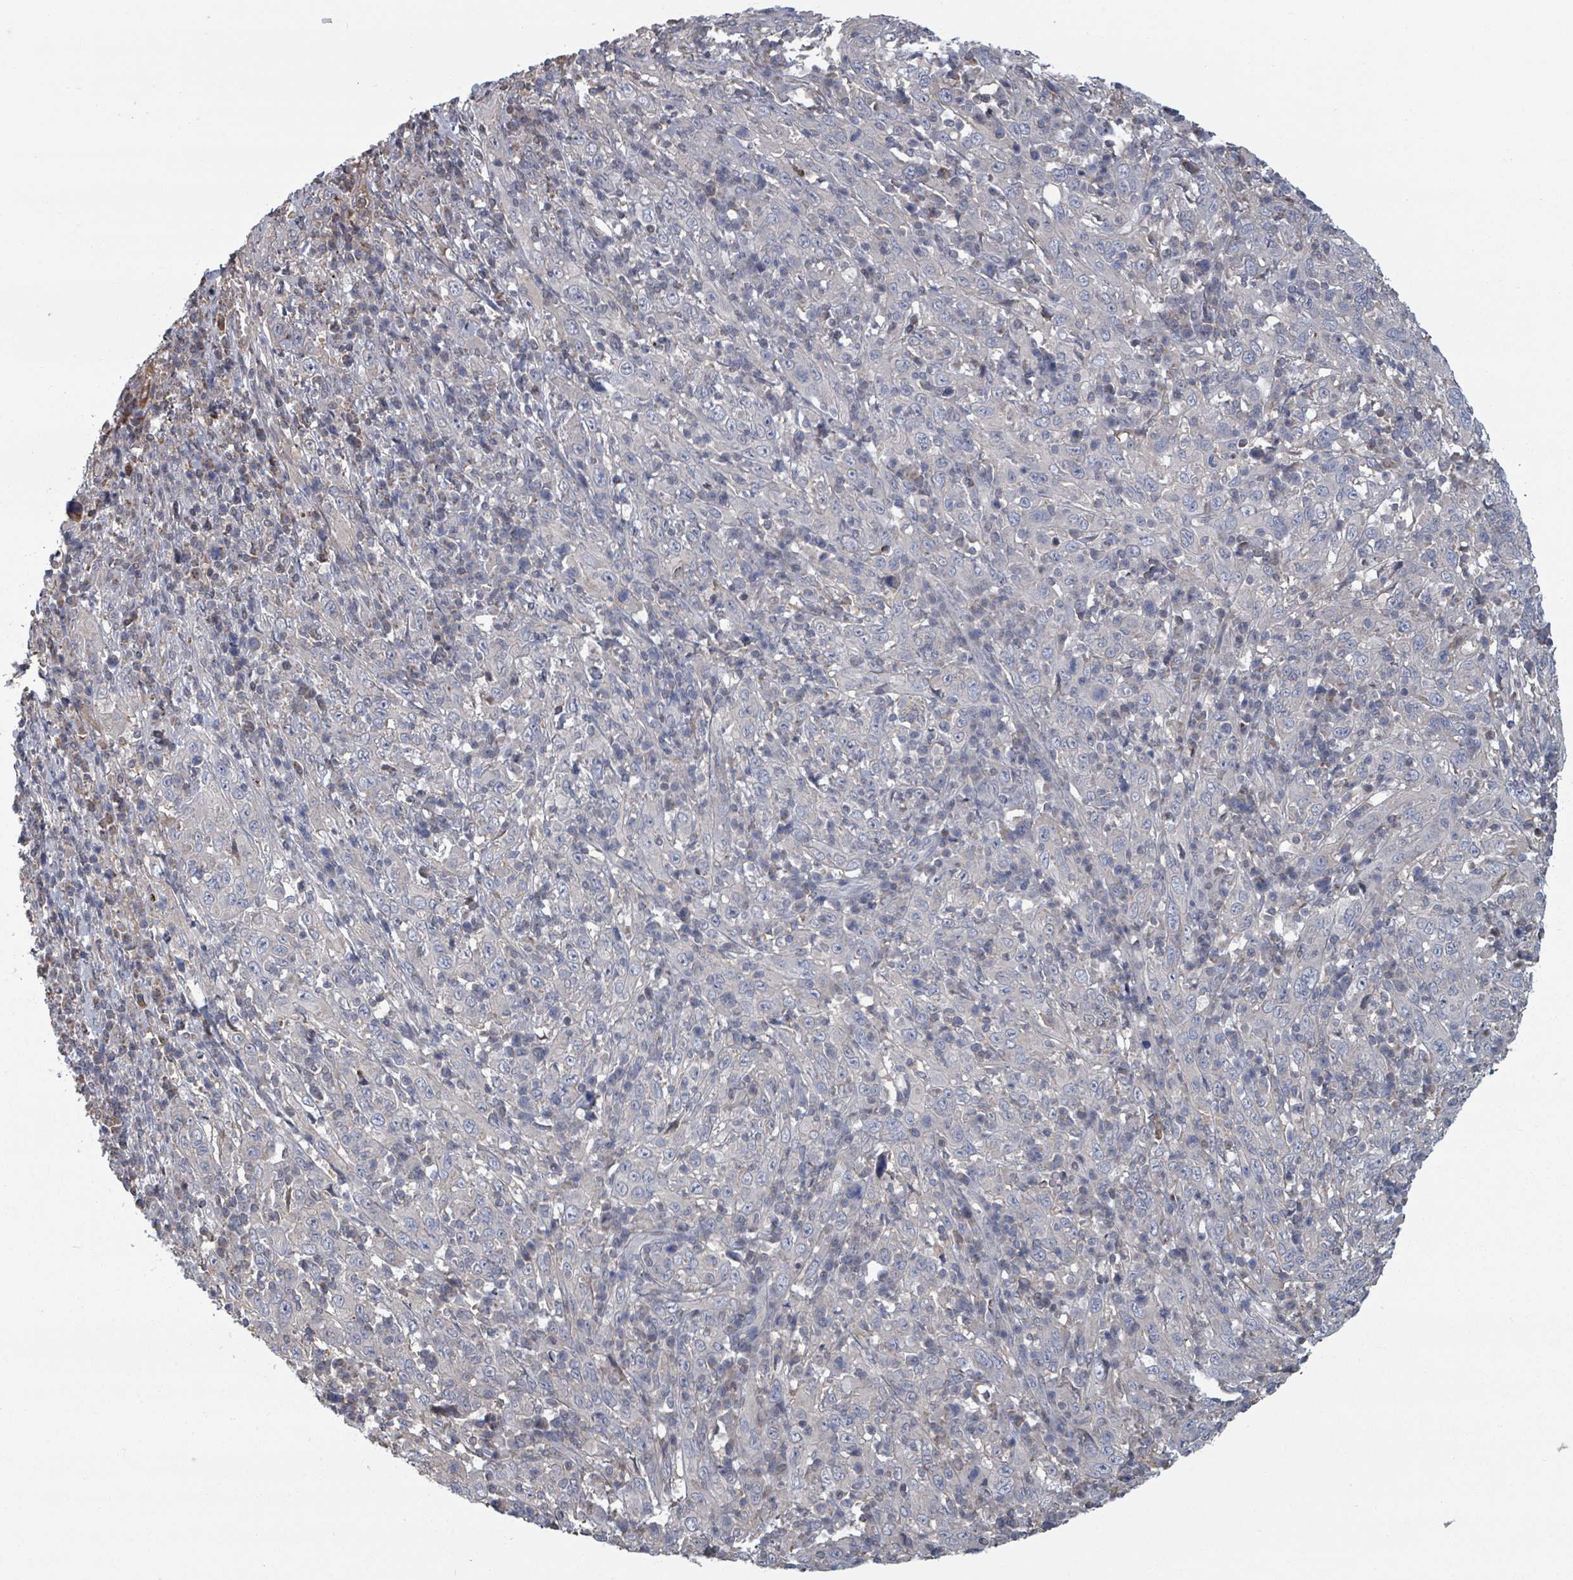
{"staining": {"intensity": "negative", "quantity": "none", "location": "none"}, "tissue": "cervical cancer", "cell_type": "Tumor cells", "image_type": "cancer", "snomed": [{"axis": "morphology", "description": "Squamous cell carcinoma, NOS"}, {"axis": "topography", "description": "Cervix"}], "caption": "DAB immunohistochemical staining of human cervical cancer exhibits no significant positivity in tumor cells.", "gene": "GABBR1", "patient": {"sex": "female", "age": 46}}